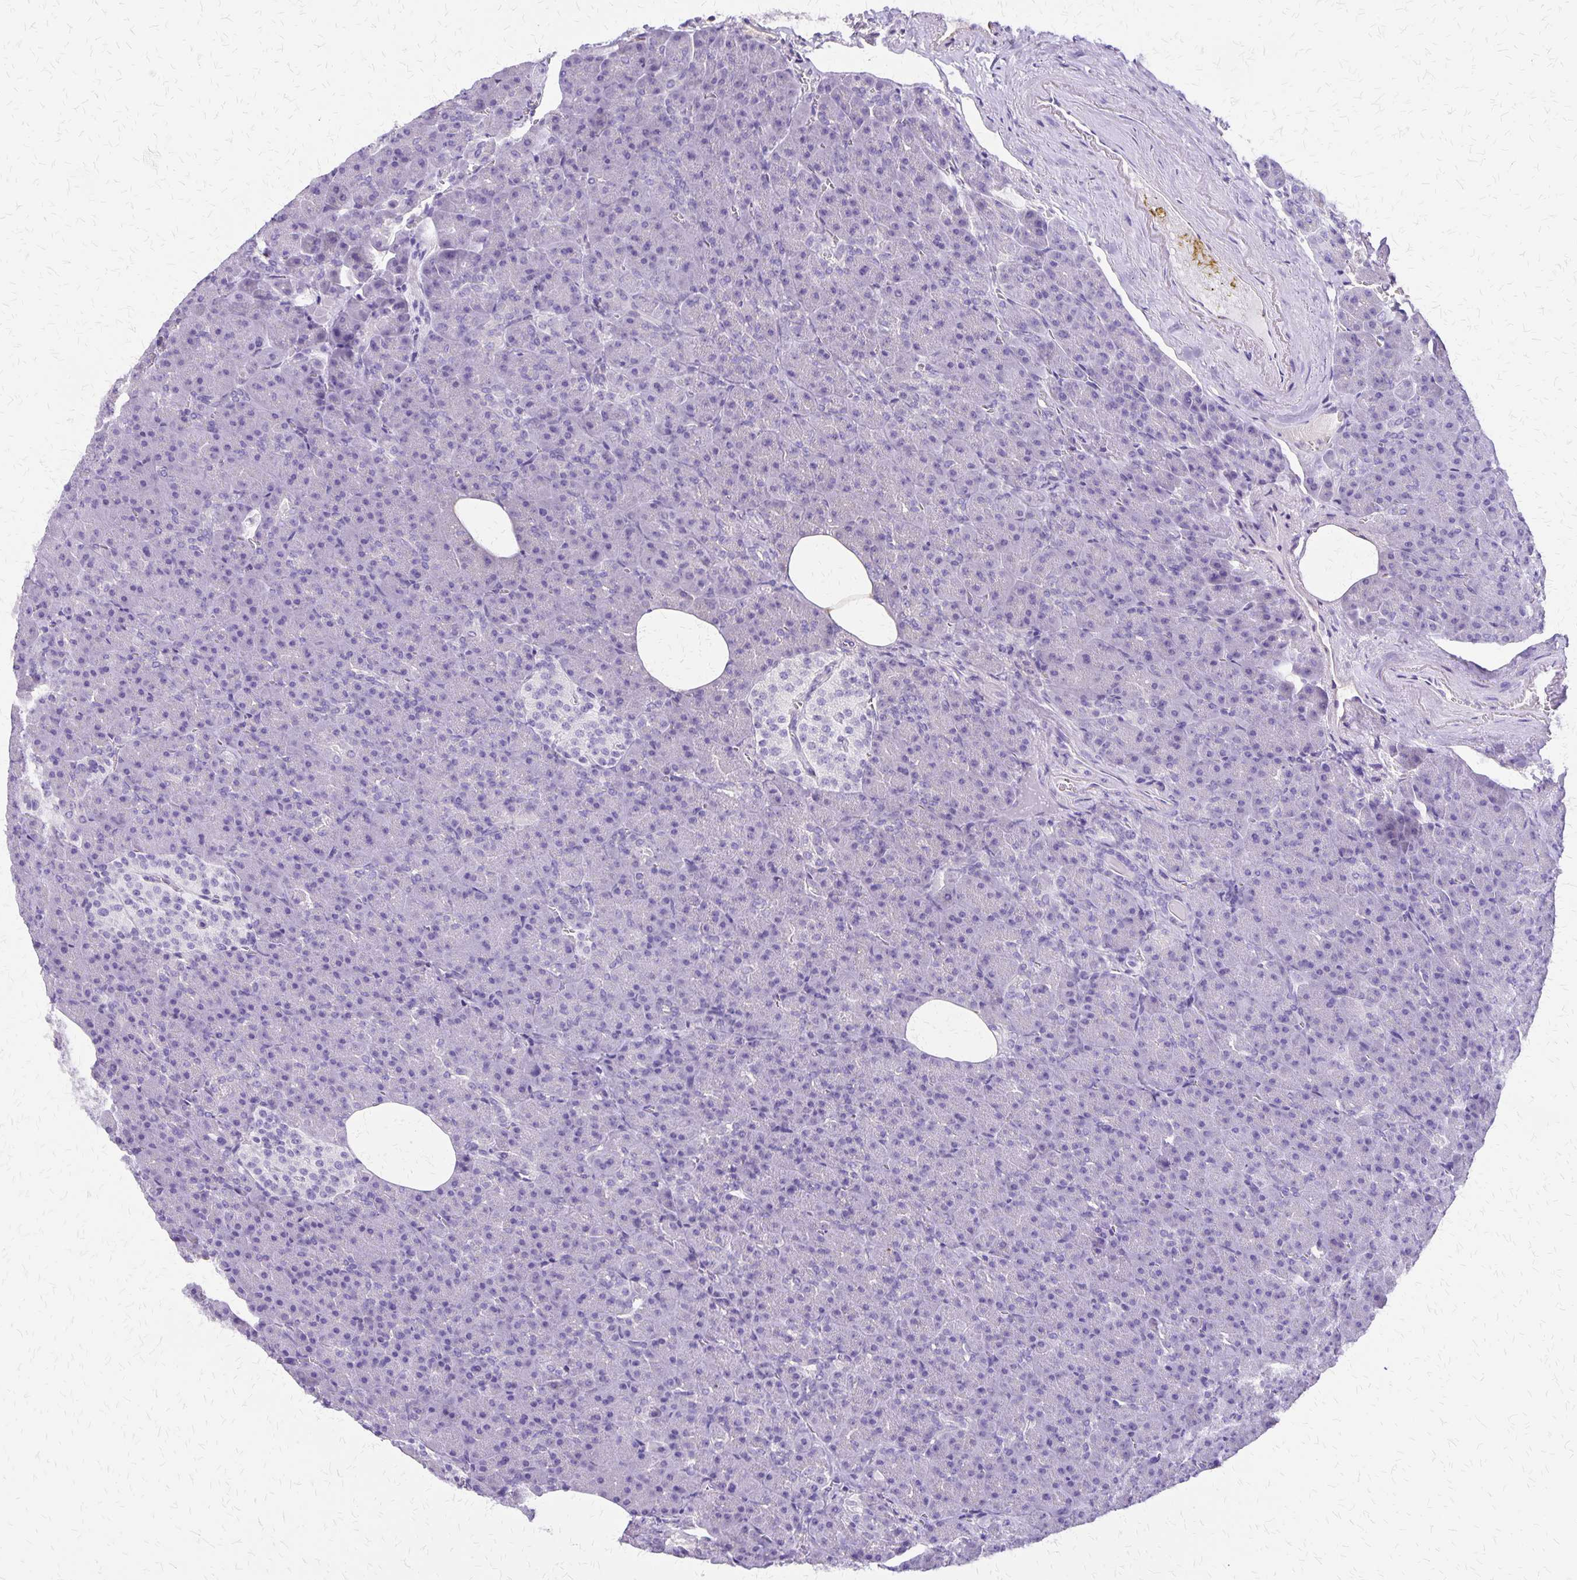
{"staining": {"intensity": "negative", "quantity": "none", "location": "none"}, "tissue": "pancreas", "cell_type": "Exocrine glandular cells", "image_type": "normal", "snomed": [{"axis": "morphology", "description": "Normal tissue, NOS"}, {"axis": "topography", "description": "Pancreas"}], "caption": "Protein analysis of benign pancreas demonstrates no significant positivity in exocrine glandular cells.", "gene": "SI", "patient": {"sex": "female", "age": 74}}